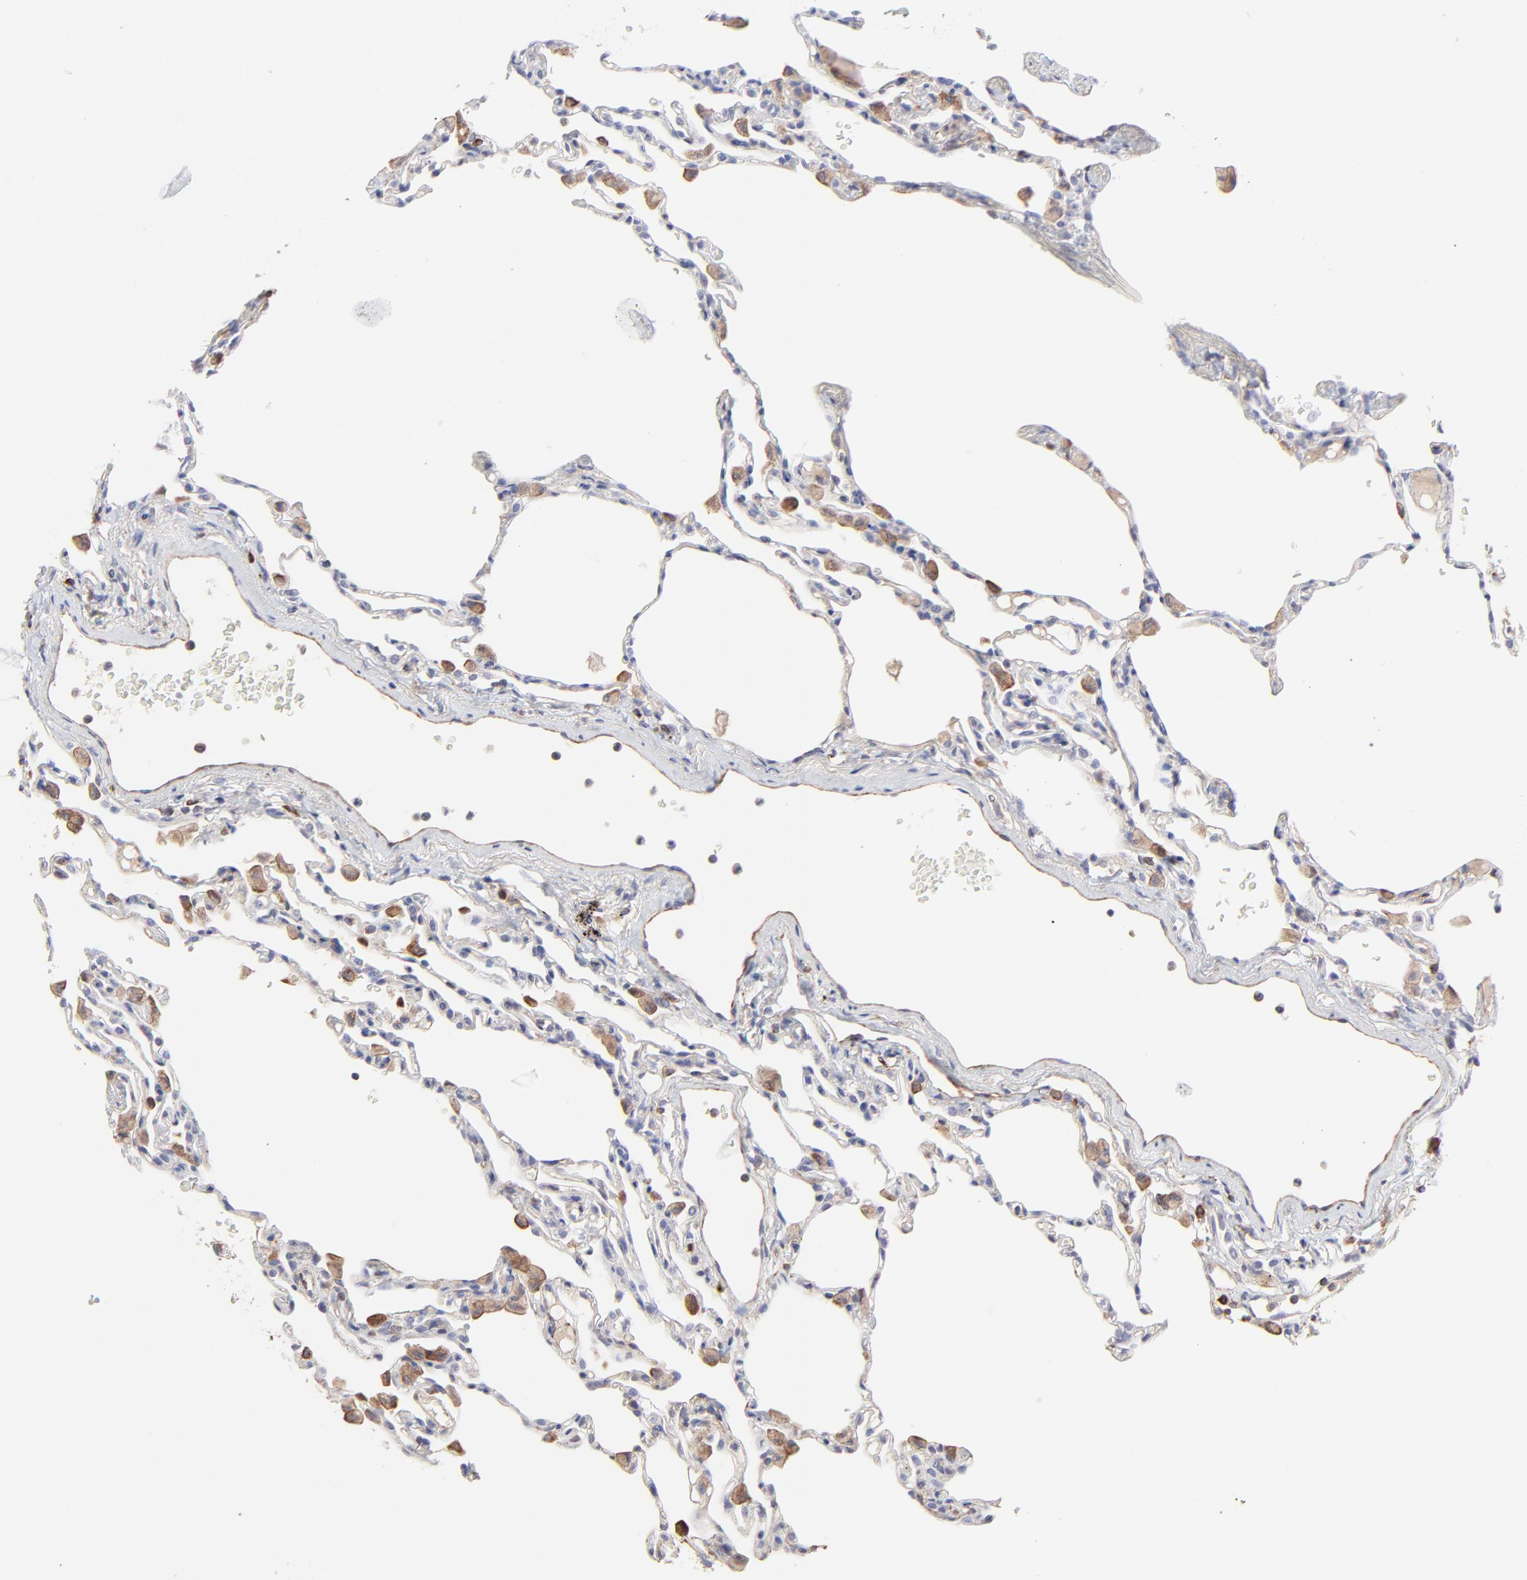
{"staining": {"intensity": "negative", "quantity": "none", "location": "none"}, "tissue": "lung", "cell_type": "Alveolar cells", "image_type": "normal", "snomed": [{"axis": "morphology", "description": "Normal tissue, NOS"}, {"axis": "topography", "description": "Lung"}], "caption": "This is an IHC micrograph of benign human lung. There is no staining in alveolar cells.", "gene": "COX8C", "patient": {"sex": "female", "age": 49}}